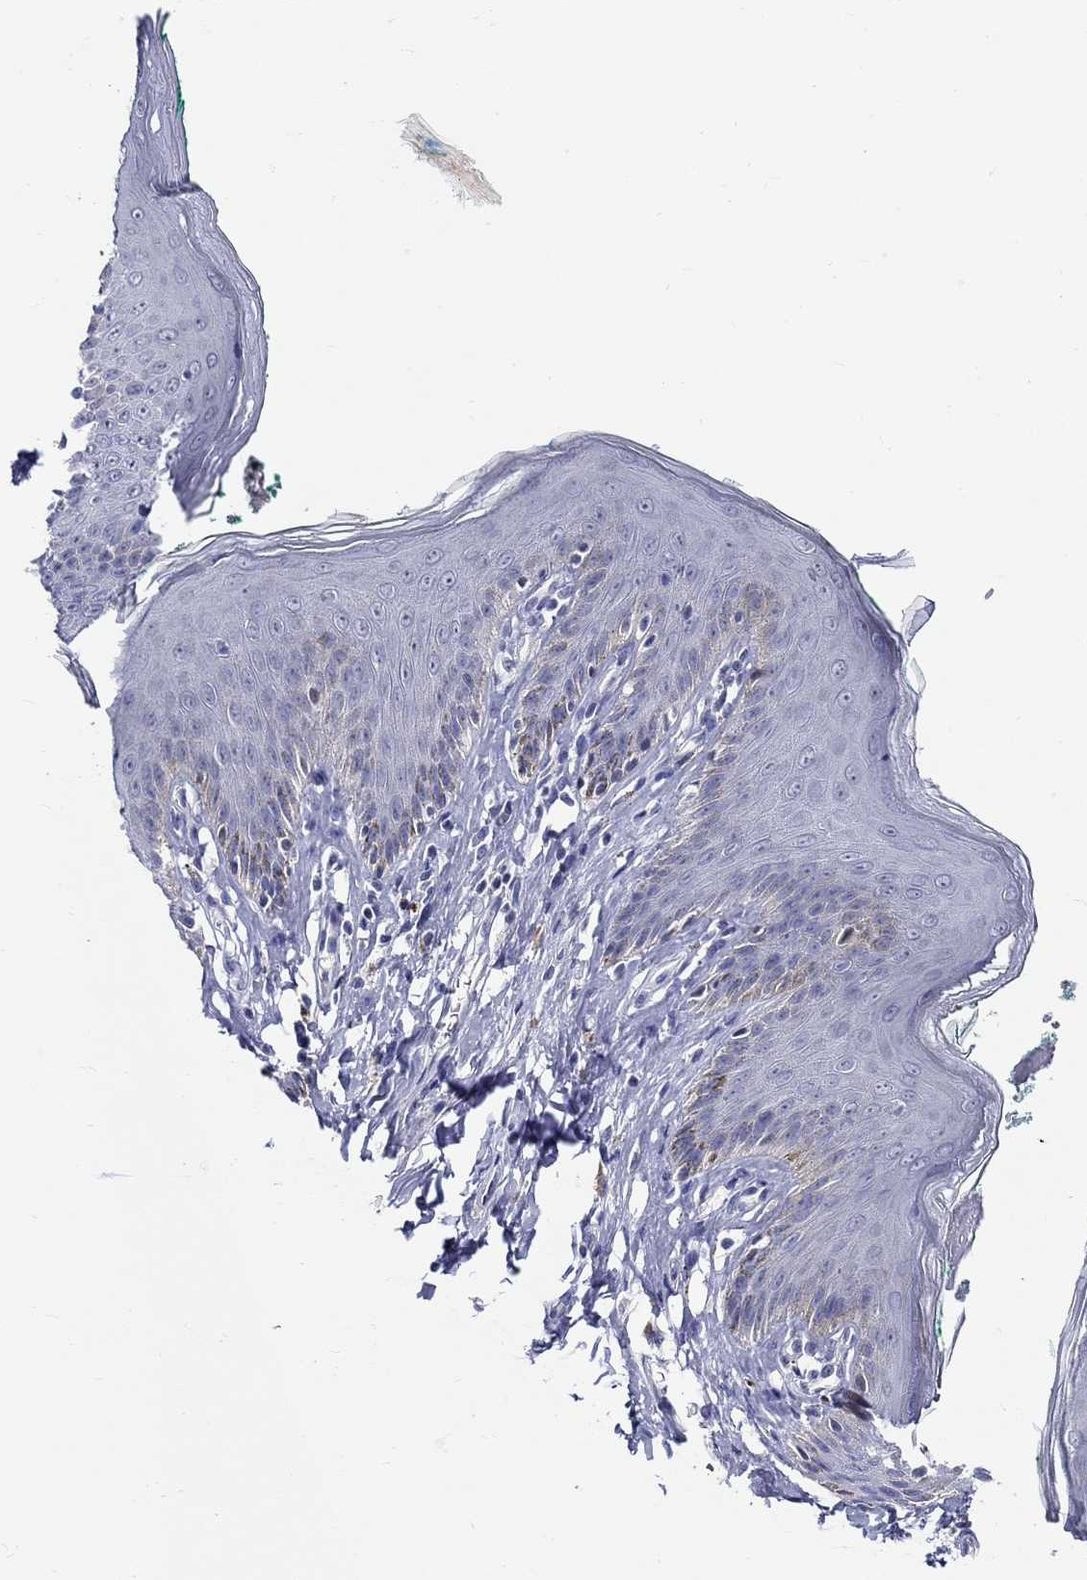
{"staining": {"intensity": "negative", "quantity": "none", "location": "none"}, "tissue": "skin", "cell_type": "Epidermal cells", "image_type": "normal", "snomed": [{"axis": "morphology", "description": "Normal tissue, NOS"}, {"axis": "topography", "description": "Vulva"}], "caption": "Human skin stained for a protein using immunohistochemistry reveals no staining in epidermal cells.", "gene": "SLC30A3", "patient": {"sex": "female", "age": 66}}